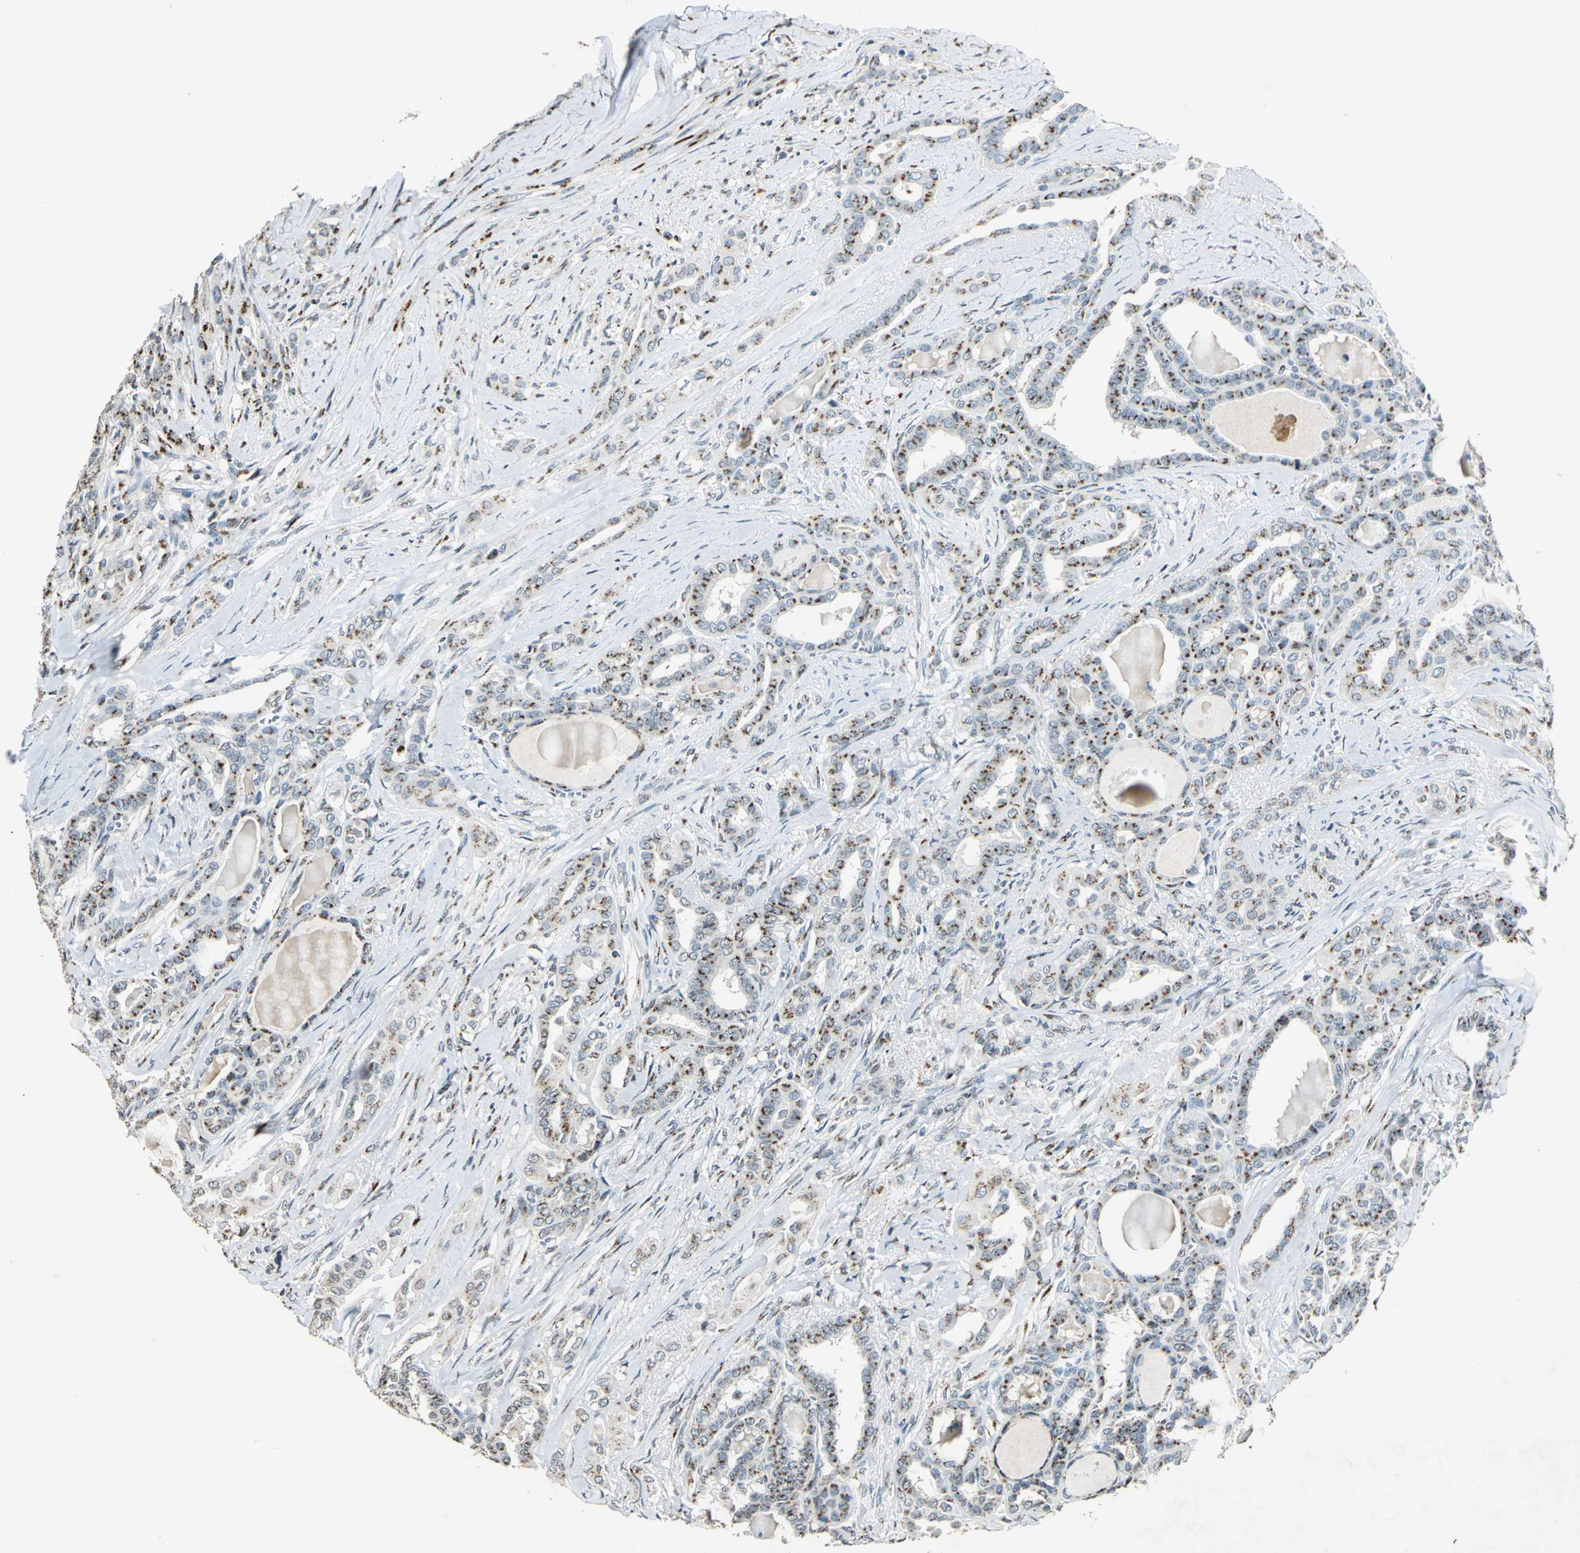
{"staining": {"intensity": "strong", "quantity": ">75%", "location": "cytoplasmic/membranous"}, "tissue": "thyroid cancer", "cell_type": "Tumor cells", "image_type": "cancer", "snomed": [{"axis": "morphology", "description": "Carcinoma, NOS"}, {"axis": "topography", "description": "Thyroid gland"}], "caption": "Human thyroid cancer (carcinoma) stained with a brown dye displays strong cytoplasmic/membranous positive expression in approximately >75% of tumor cells.", "gene": "TMEM115", "patient": {"sex": "female", "age": 91}}